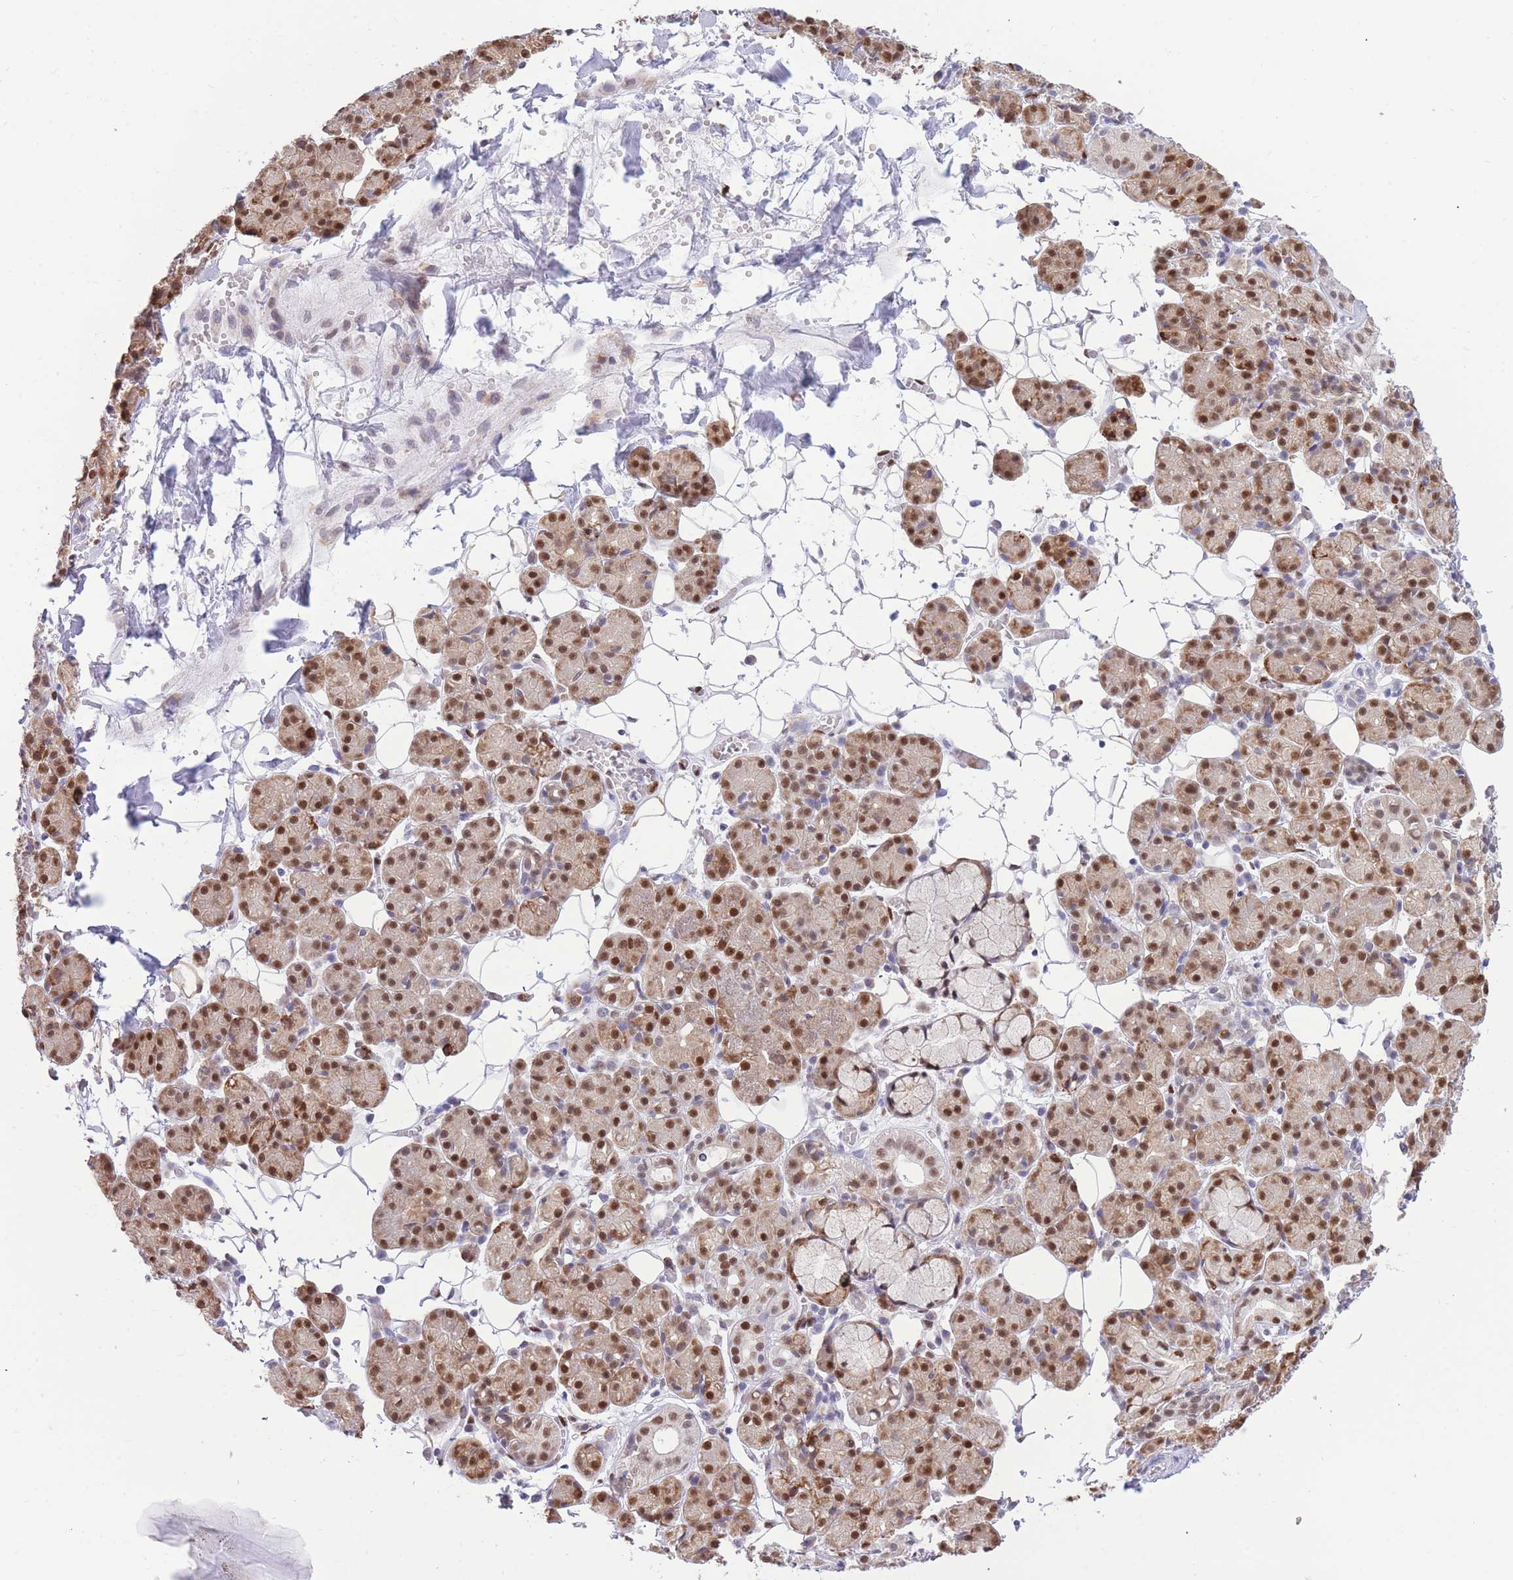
{"staining": {"intensity": "moderate", "quantity": ">75%", "location": "cytoplasmic/membranous,nuclear"}, "tissue": "salivary gland", "cell_type": "Glandular cells", "image_type": "normal", "snomed": [{"axis": "morphology", "description": "Normal tissue, NOS"}, {"axis": "topography", "description": "Salivary gland"}], "caption": "IHC (DAB (3,3'-diaminobenzidine)) staining of benign salivary gland shows moderate cytoplasmic/membranous,nuclear protein expression in approximately >75% of glandular cells.", "gene": "FAM153A", "patient": {"sex": "male", "age": 63}}